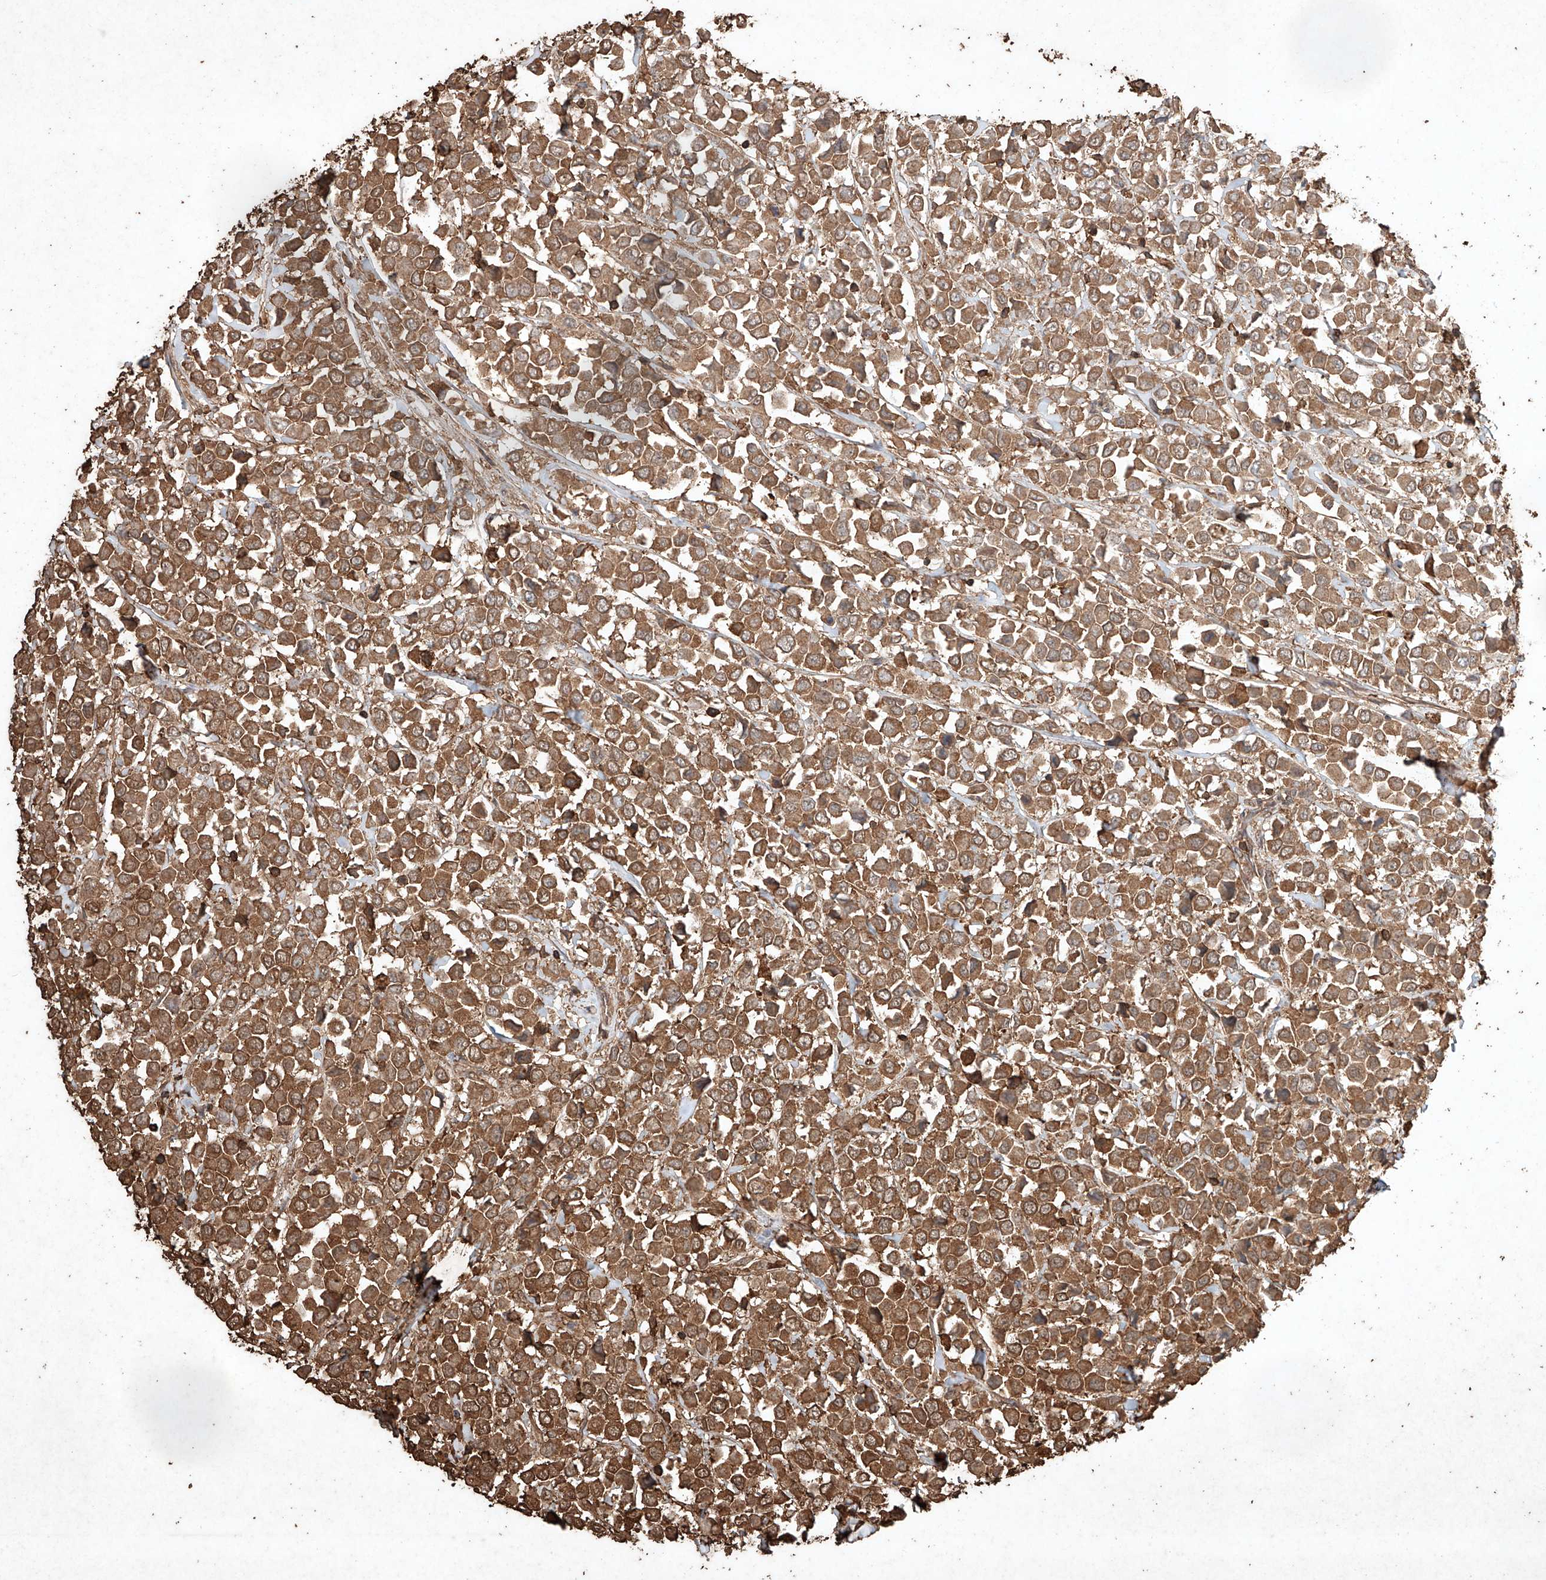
{"staining": {"intensity": "moderate", "quantity": ">75%", "location": "cytoplasmic/membranous"}, "tissue": "breast cancer", "cell_type": "Tumor cells", "image_type": "cancer", "snomed": [{"axis": "morphology", "description": "Duct carcinoma"}, {"axis": "topography", "description": "Breast"}], "caption": "Breast cancer was stained to show a protein in brown. There is medium levels of moderate cytoplasmic/membranous expression in about >75% of tumor cells.", "gene": "M6PR", "patient": {"sex": "female", "age": 61}}